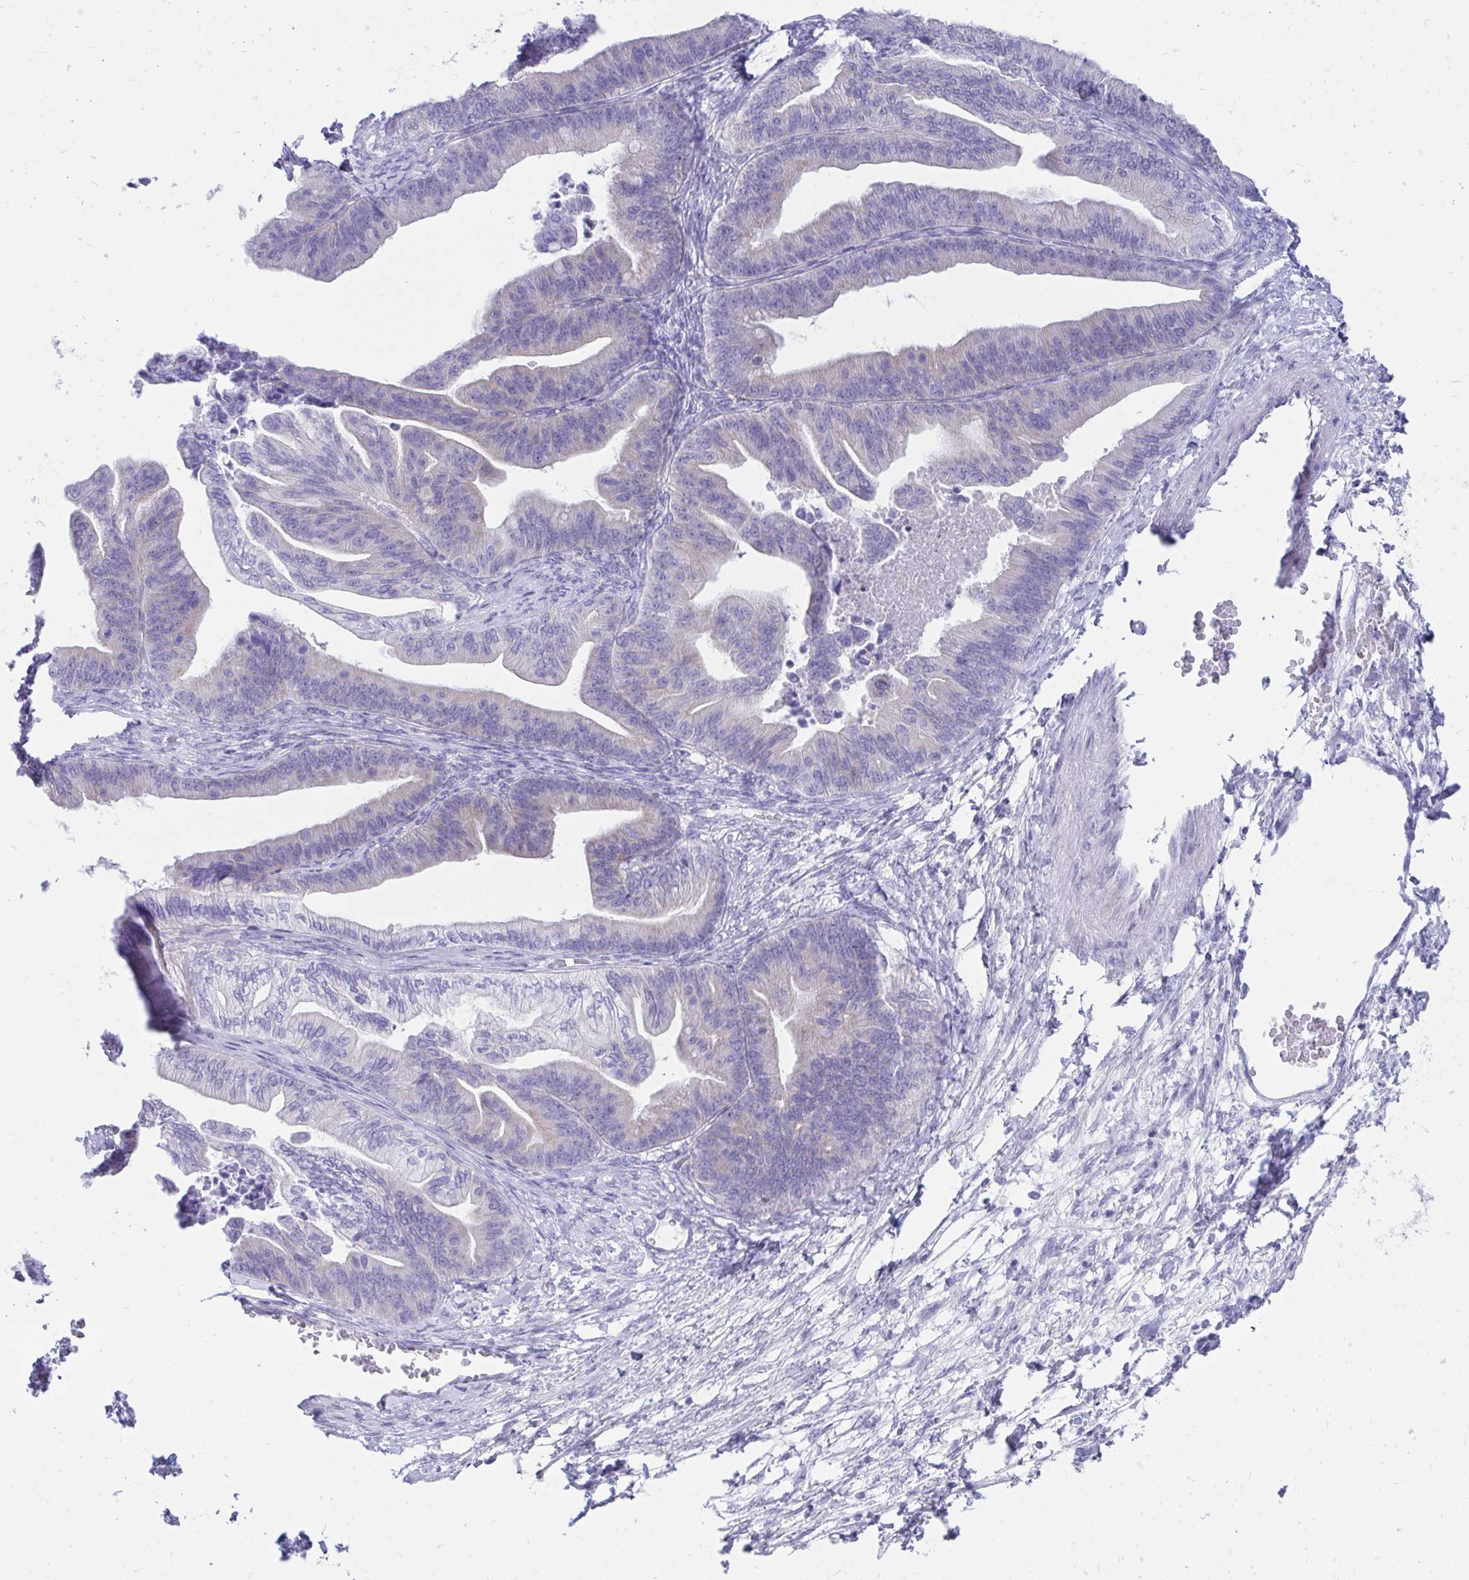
{"staining": {"intensity": "weak", "quantity": "<25%", "location": "cytoplasmic/membranous"}, "tissue": "ovarian cancer", "cell_type": "Tumor cells", "image_type": "cancer", "snomed": [{"axis": "morphology", "description": "Cystadenocarcinoma, mucinous, NOS"}, {"axis": "topography", "description": "Ovary"}], "caption": "The photomicrograph exhibits no staining of tumor cells in ovarian cancer (mucinous cystadenocarcinoma). (Brightfield microscopy of DAB (3,3'-diaminobenzidine) immunohistochemistry at high magnification).", "gene": "SHISA8", "patient": {"sex": "female", "age": 67}}